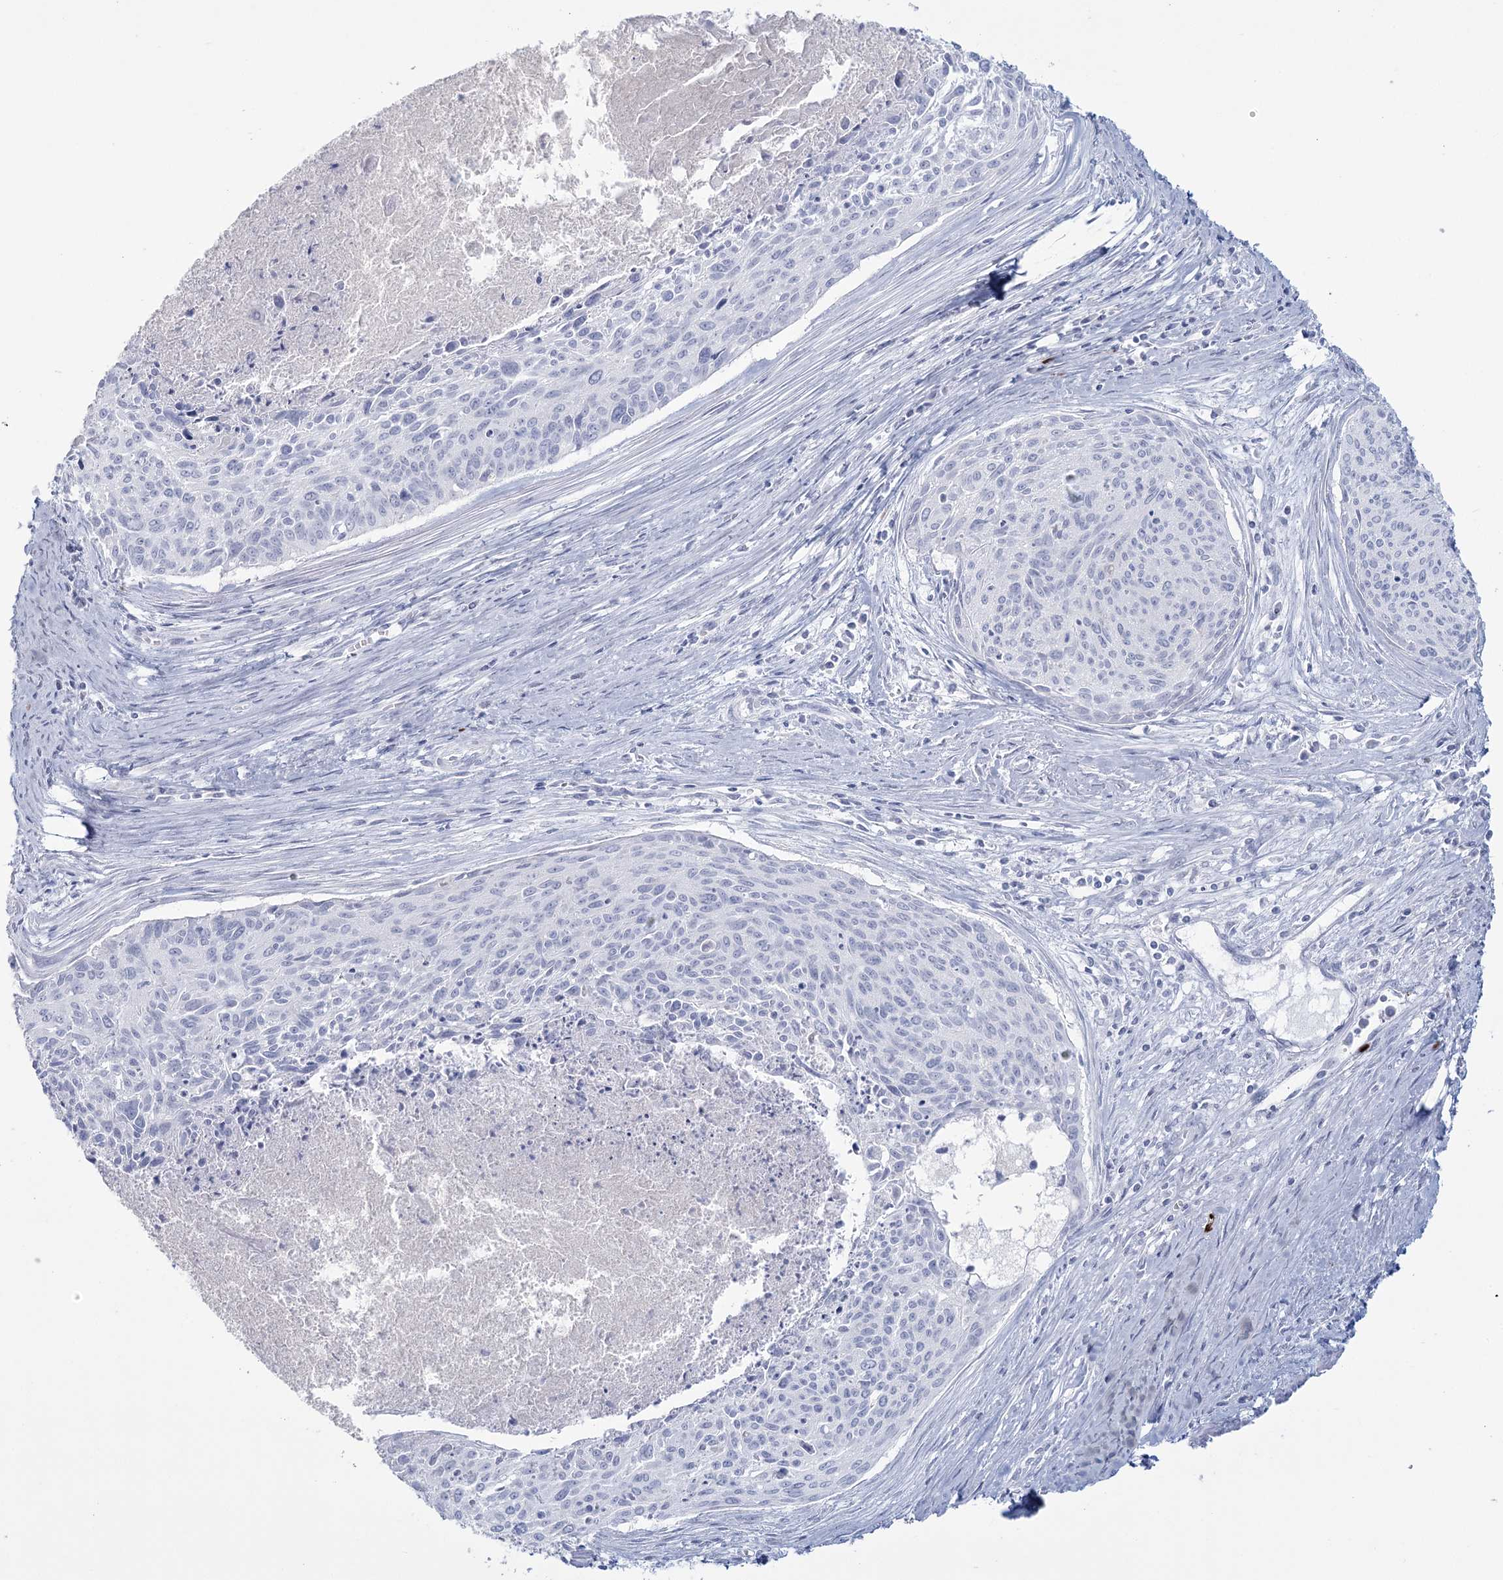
{"staining": {"intensity": "negative", "quantity": "none", "location": "none"}, "tissue": "cervical cancer", "cell_type": "Tumor cells", "image_type": "cancer", "snomed": [{"axis": "morphology", "description": "Squamous cell carcinoma, NOS"}, {"axis": "topography", "description": "Cervix"}], "caption": "There is no significant expression in tumor cells of cervical cancer (squamous cell carcinoma).", "gene": "SLC6A19", "patient": {"sex": "female", "age": 55}}